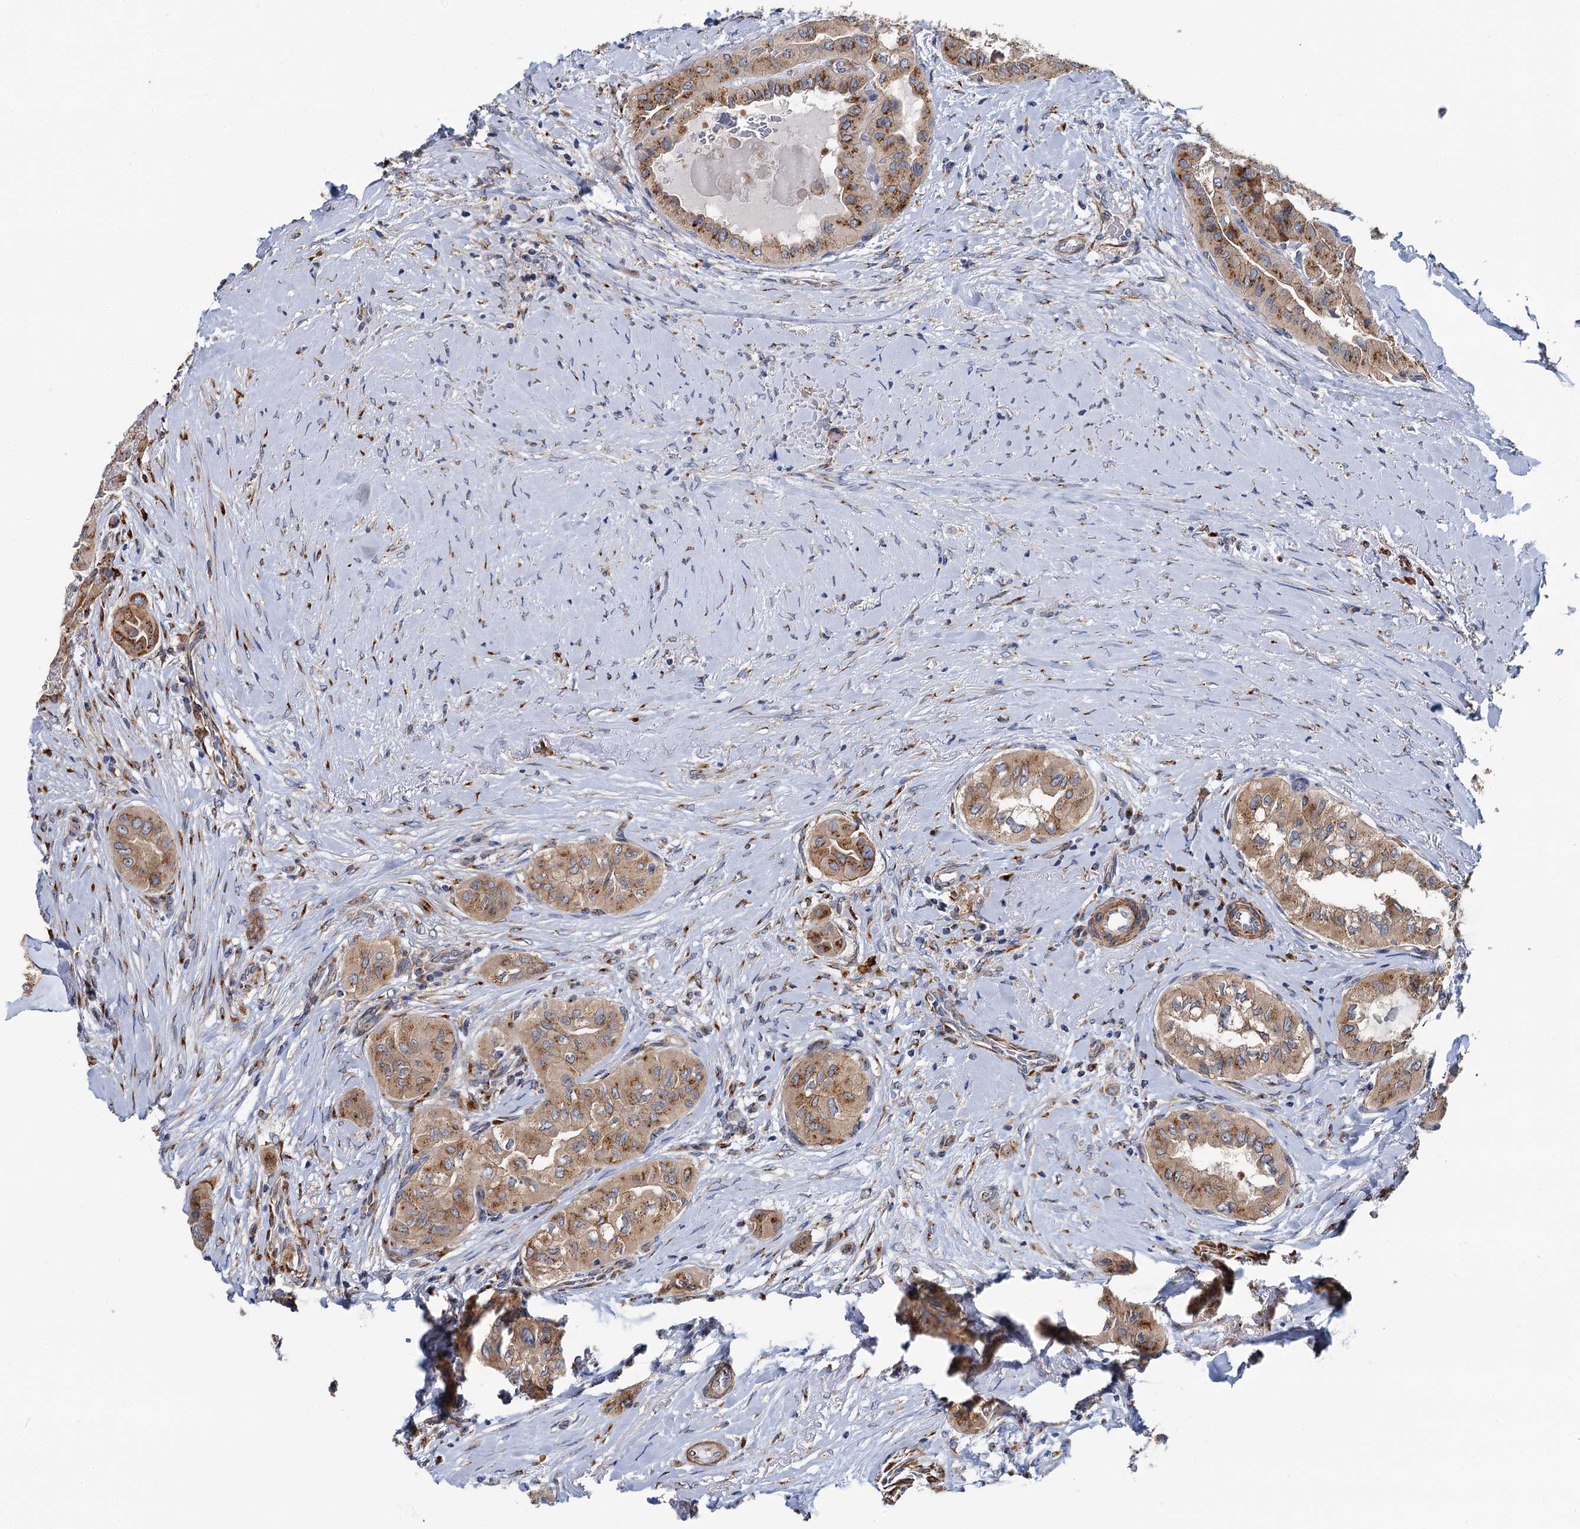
{"staining": {"intensity": "moderate", "quantity": ">75%", "location": "cytoplasmic/membranous"}, "tissue": "thyroid cancer", "cell_type": "Tumor cells", "image_type": "cancer", "snomed": [{"axis": "morphology", "description": "Papillary adenocarcinoma, NOS"}, {"axis": "topography", "description": "Thyroid gland"}], "caption": "High-power microscopy captured an immunohistochemistry (IHC) histopathology image of thyroid papillary adenocarcinoma, revealing moderate cytoplasmic/membranous positivity in approximately >75% of tumor cells.", "gene": "BET1L", "patient": {"sex": "female", "age": 59}}